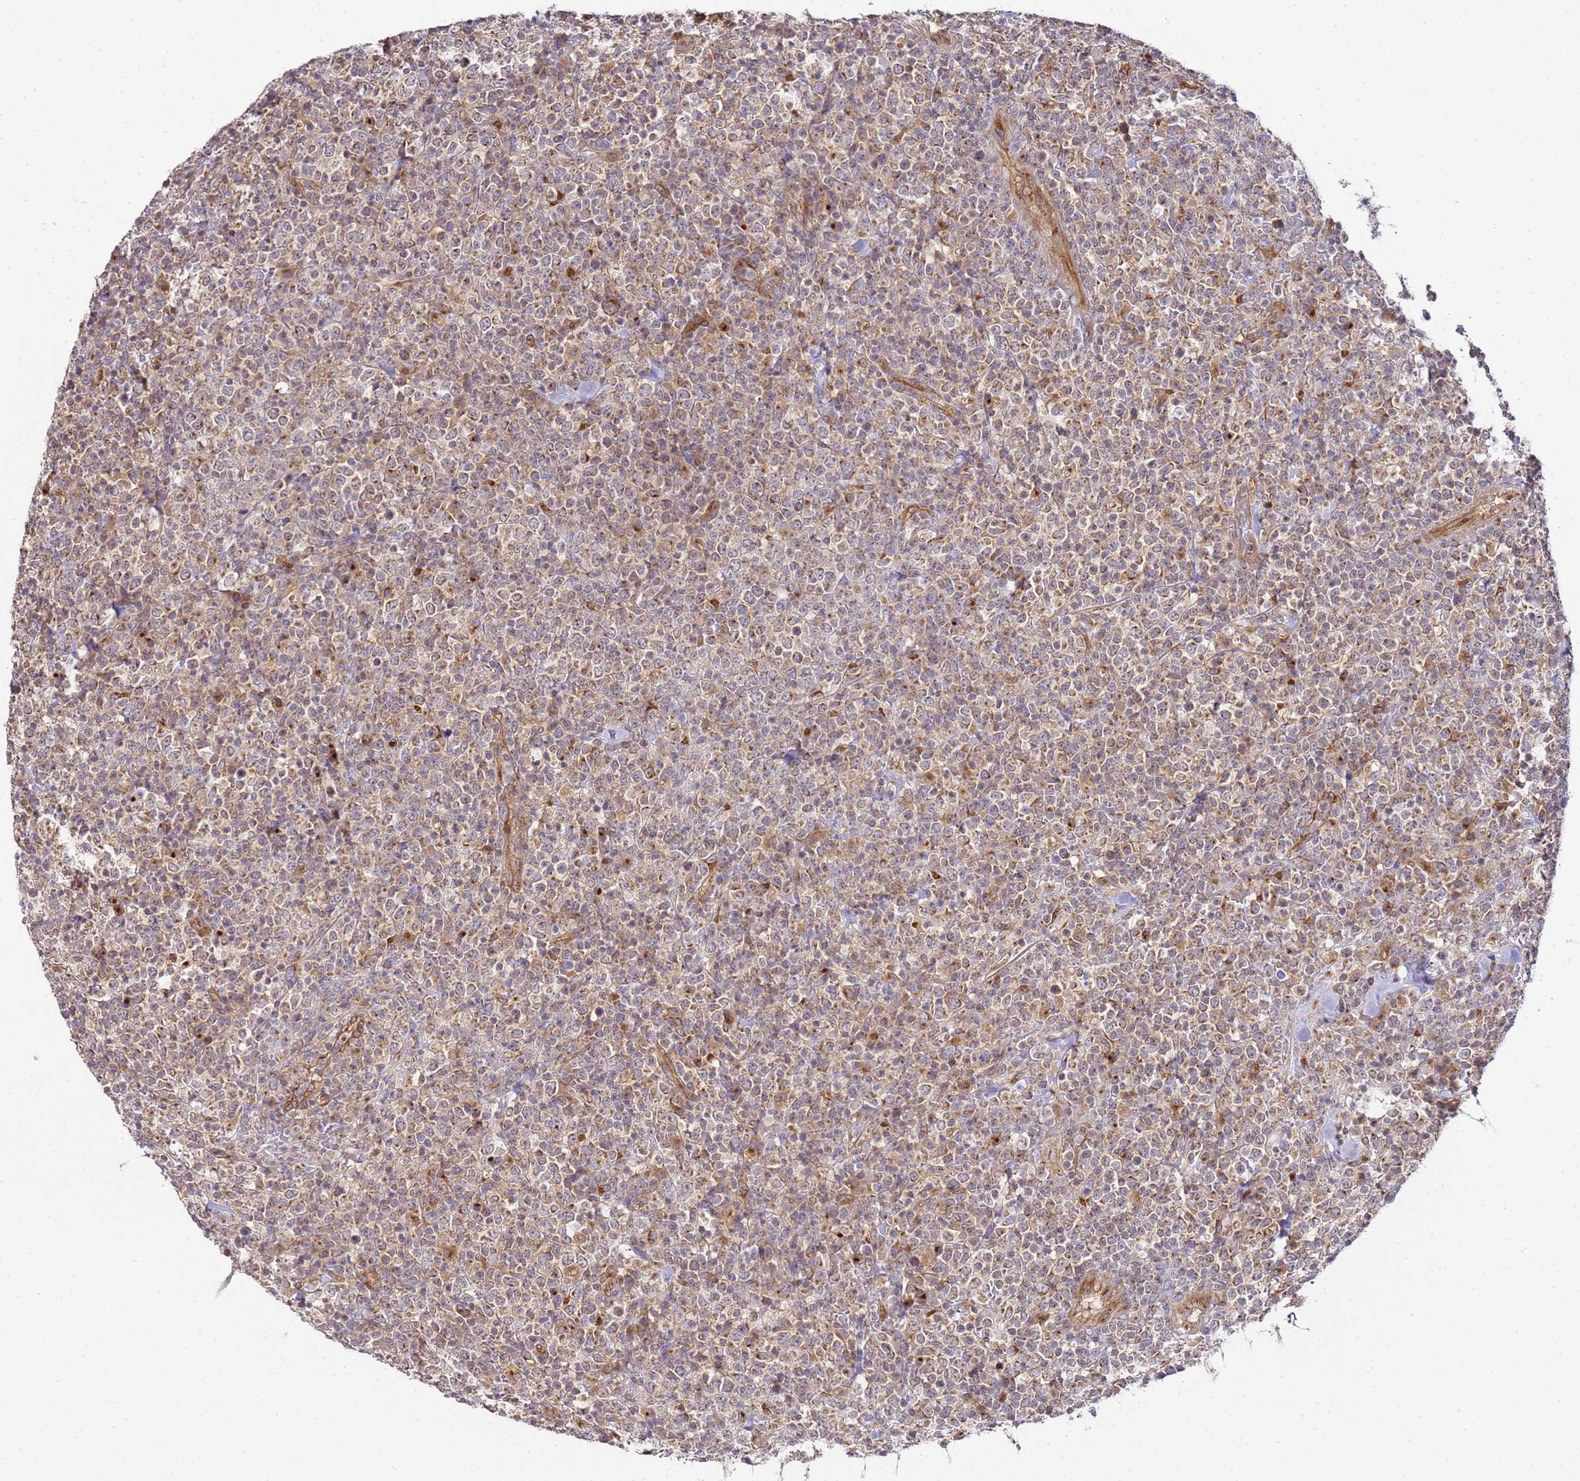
{"staining": {"intensity": "moderate", "quantity": "<25%", "location": "cytoplasmic/membranous"}, "tissue": "lymphoma", "cell_type": "Tumor cells", "image_type": "cancer", "snomed": [{"axis": "morphology", "description": "Malignant lymphoma, non-Hodgkin's type, High grade"}, {"axis": "topography", "description": "Colon"}], "caption": "Human high-grade malignant lymphoma, non-Hodgkin's type stained with a brown dye exhibits moderate cytoplasmic/membranous positive positivity in approximately <25% of tumor cells.", "gene": "MRPL49", "patient": {"sex": "female", "age": 53}}